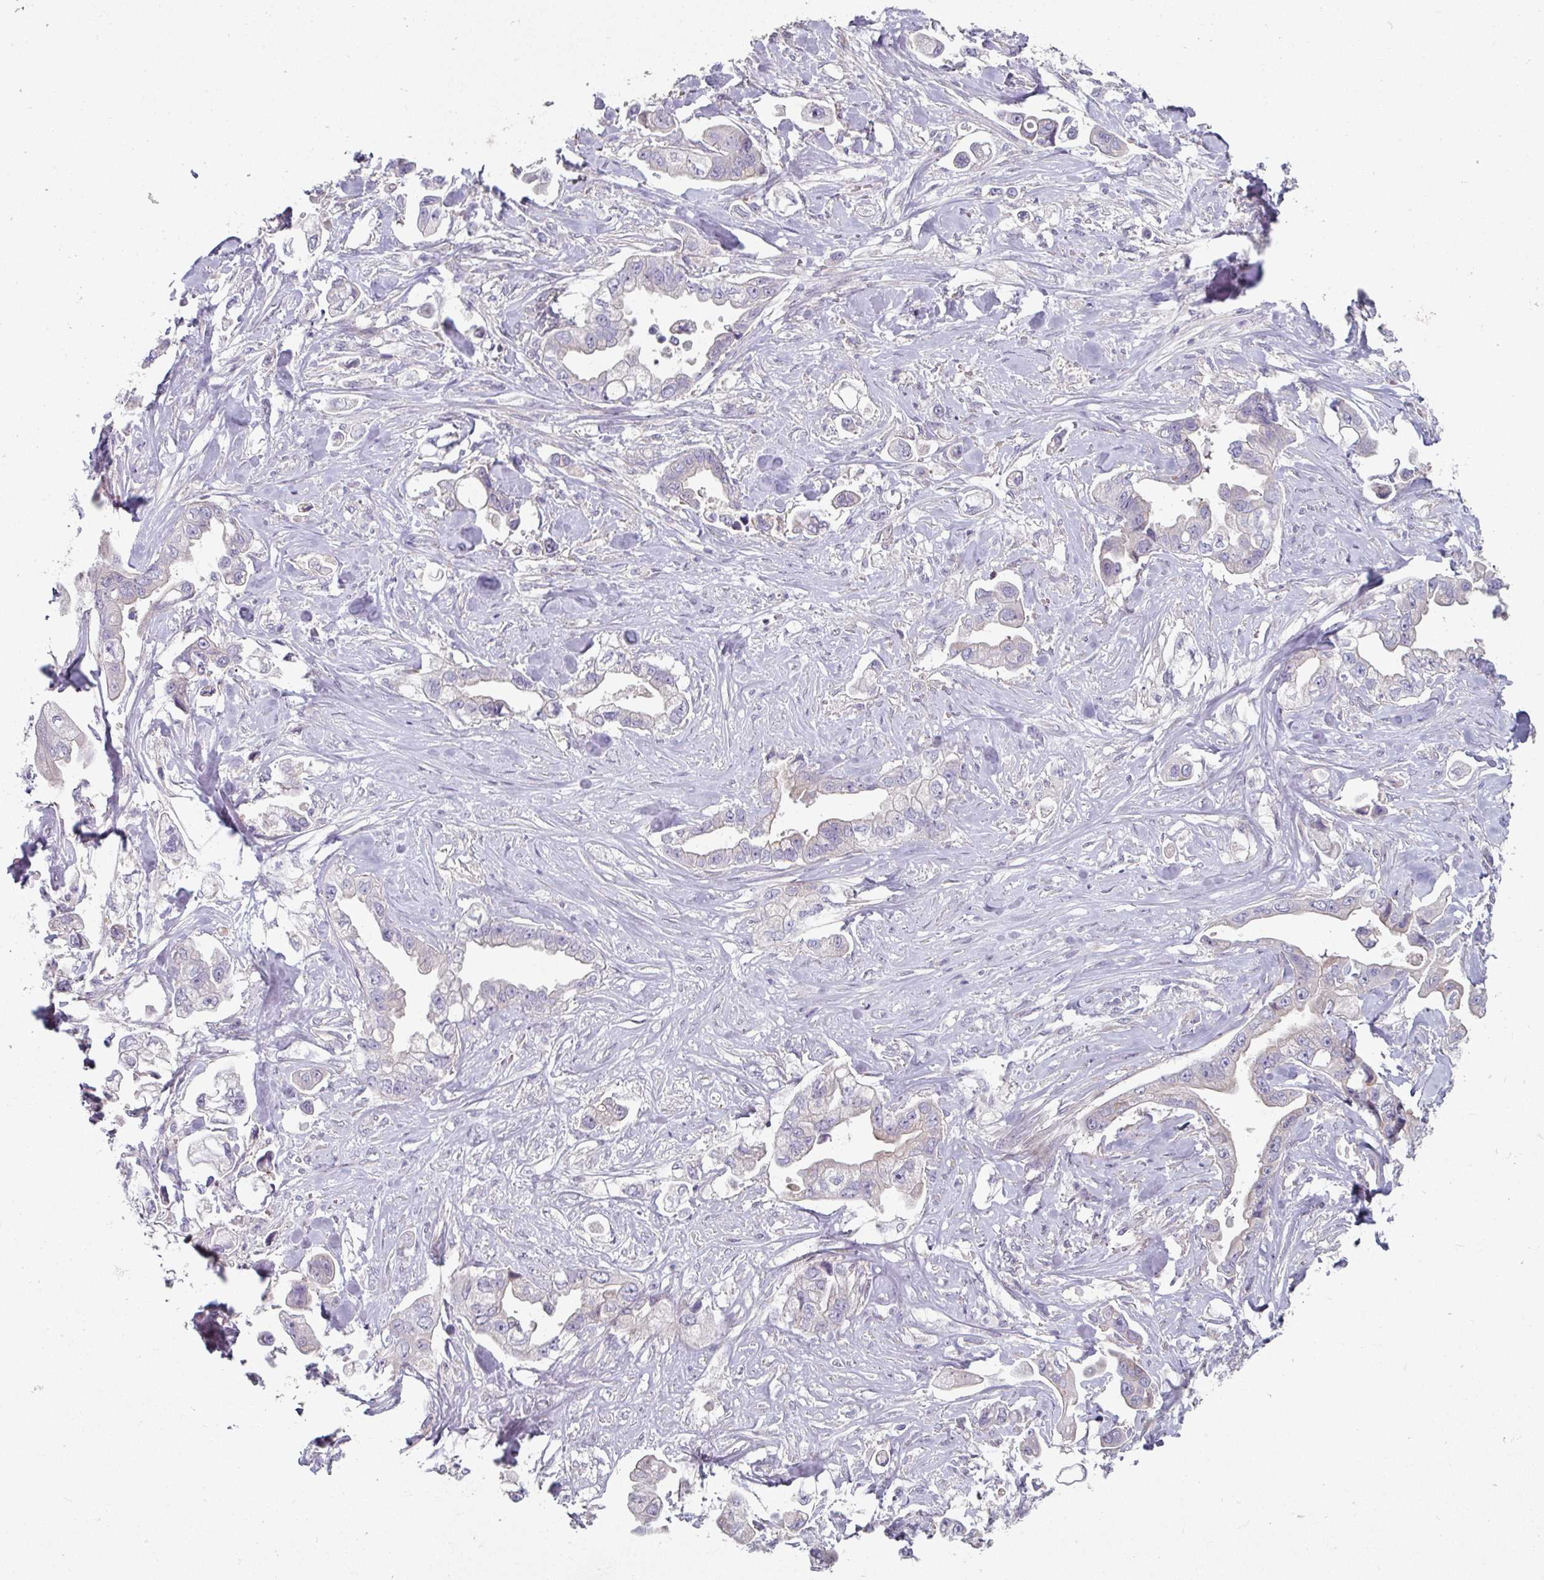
{"staining": {"intensity": "negative", "quantity": "none", "location": "none"}, "tissue": "stomach cancer", "cell_type": "Tumor cells", "image_type": "cancer", "snomed": [{"axis": "morphology", "description": "Adenocarcinoma, NOS"}, {"axis": "topography", "description": "Stomach"}], "caption": "A high-resolution photomicrograph shows immunohistochemistry staining of stomach cancer (adenocarcinoma), which displays no significant expression in tumor cells. (Stains: DAB (3,3'-diaminobenzidine) immunohistochemistry with hematoxylin counter stain, Microscopy: brightfield microscopy at high magnification).", "gene": "WSB2", "patient": {"sex": "male", "age": 62}}